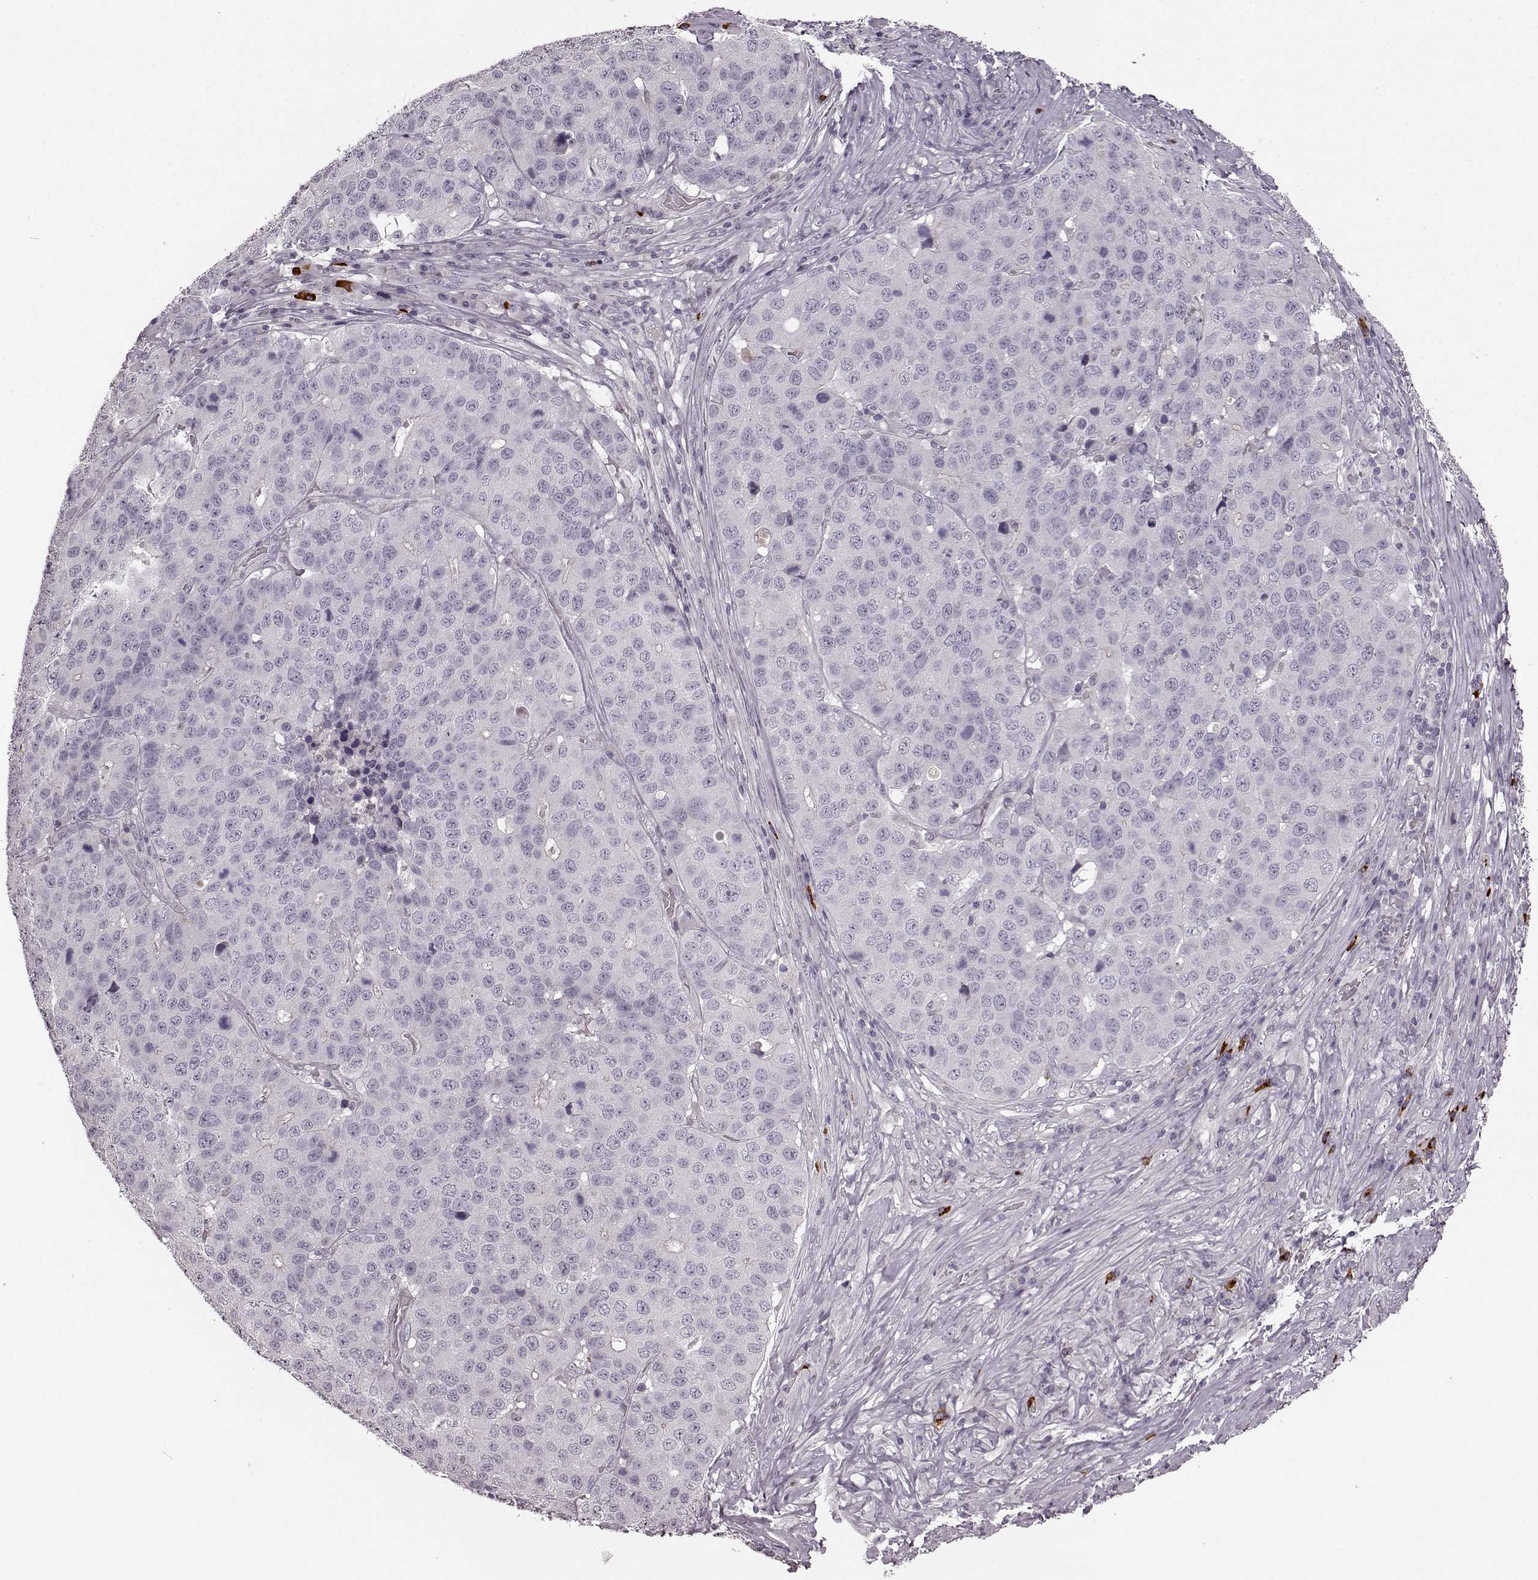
{"staining": {"intensity": "negative", "quantity": "none", "location": "none"}, "tissue": "stomach cancer", "cell_type": "Tumor cells", "image_type": "cancer", "snomed": [{"axis": "morphology", "description": "Adenocarcinoma, NOS"}, {"axis": "topography", "description": "Stomach"}], "caption": "Tumor cells show no significant positivity in adenocarcinoma (stomach).", "gene": "CNGA3", "patient": {"sex": "male", "age": 71}}